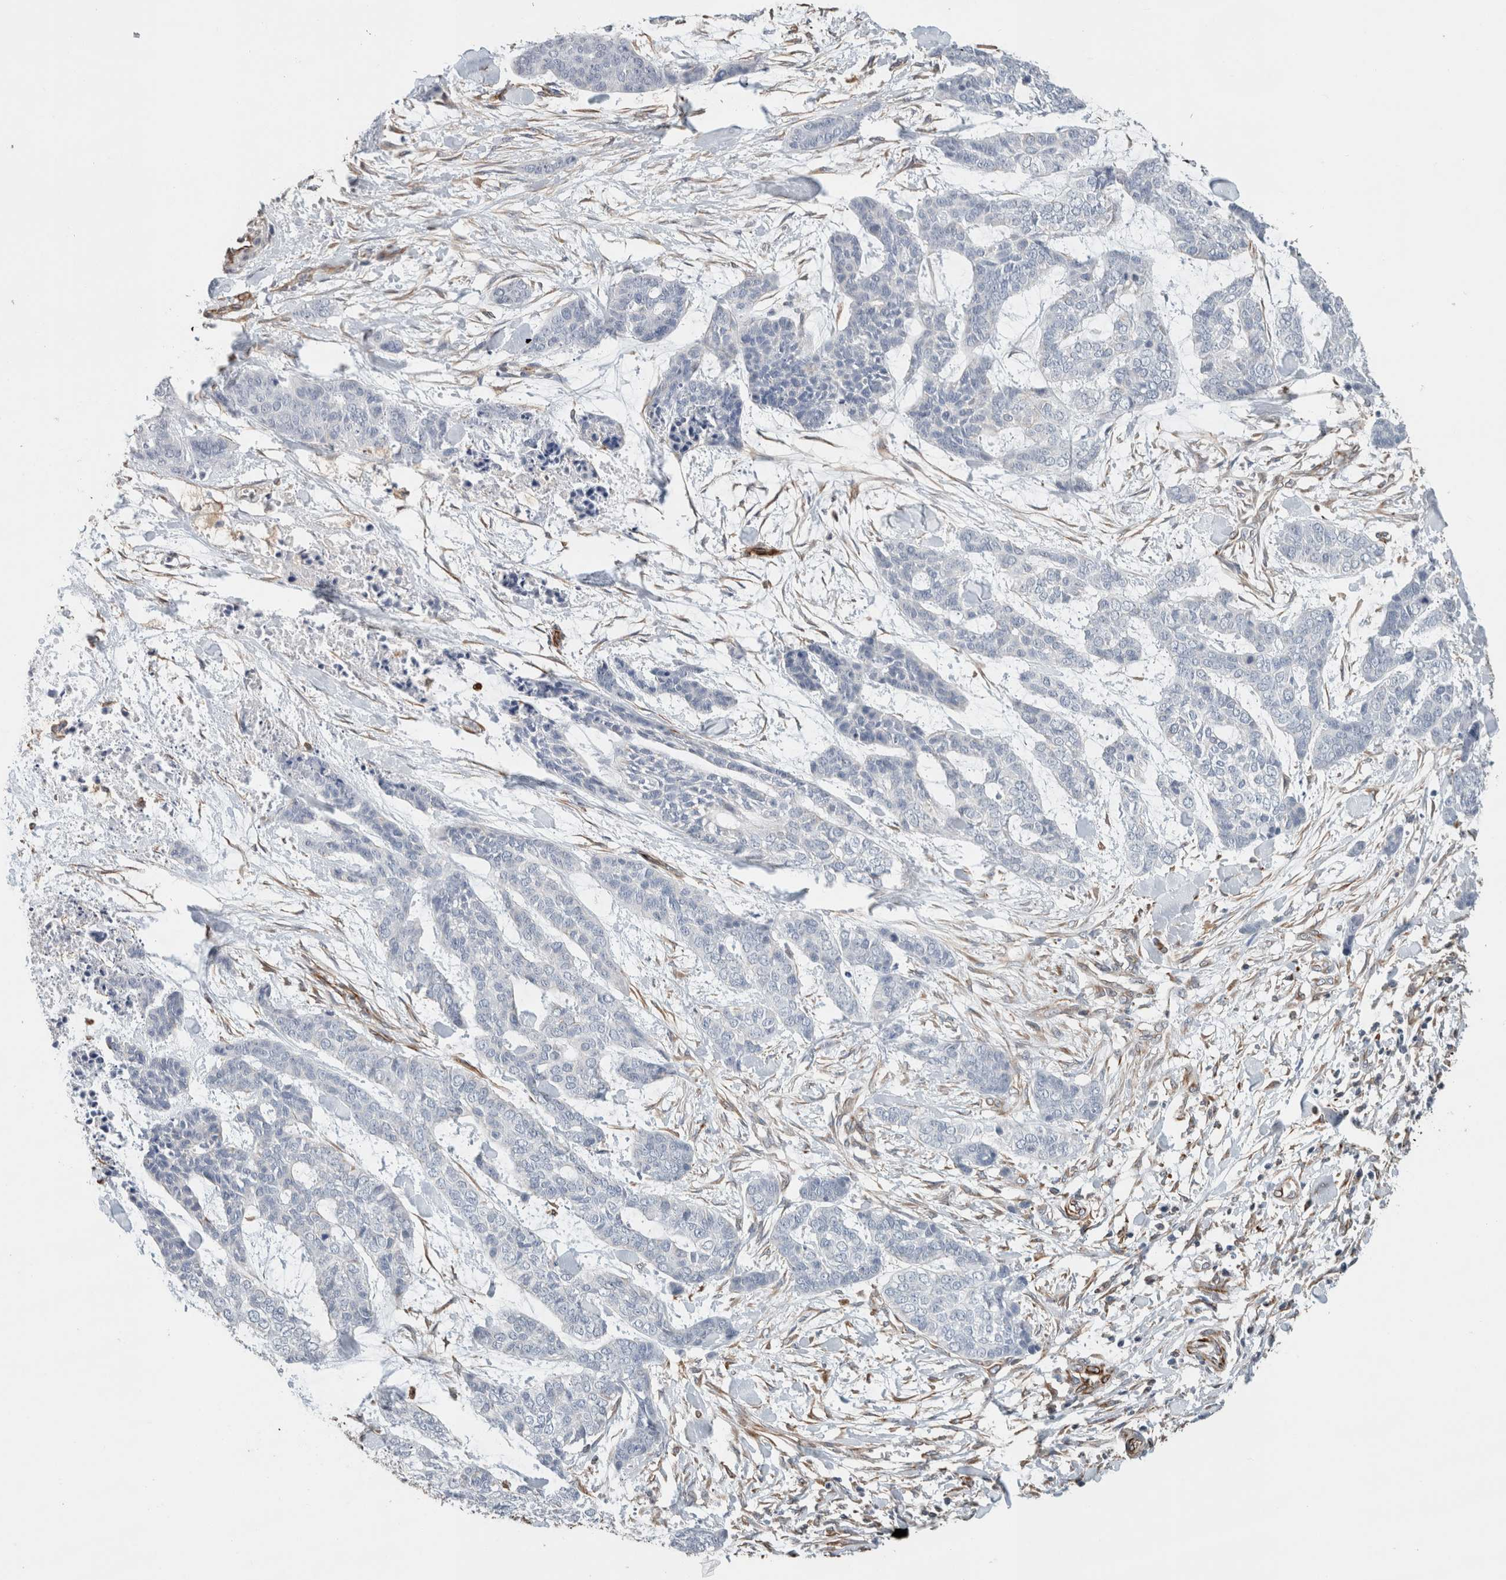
{"staining": {"intensity": "negative", "quantity": "none", "location": "none"}, "tissue": "skin cancer", "cell_type": "Tumor cells", "image_type": "cancer", "snomed": [{"axis": "morphology", "description": "Basal cell carcinoma"}, {"axis": "topography", "description": "Skin"}], "caption": "DAB (3,3'-diaminobenzidine) immunohistochemical staining of basal cell carcinoma (skin) demonstrates no significant positivity in tumor cells.", "gene": "LY86", "patient": {"sex": "female", "age": 64}}